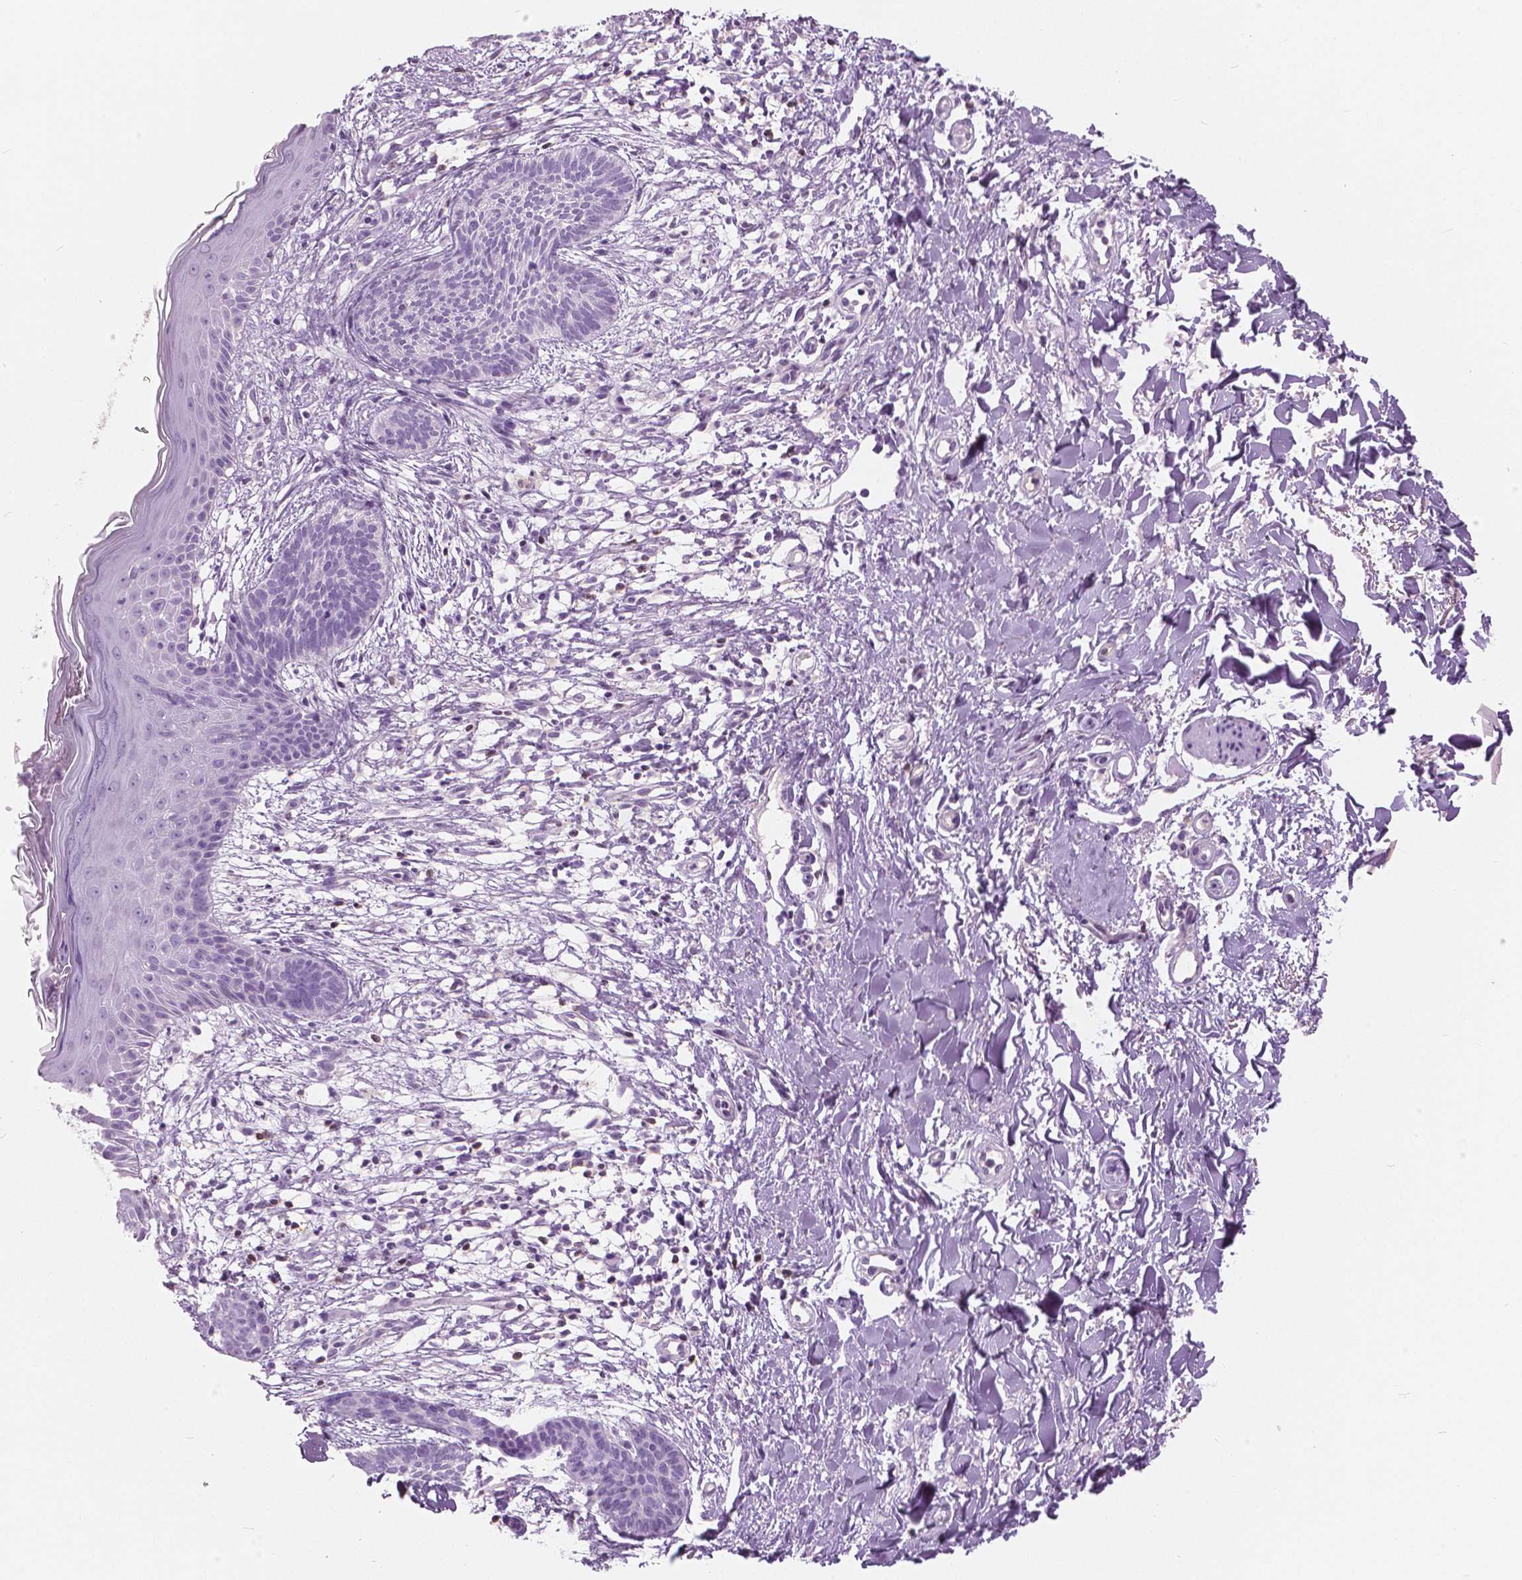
{"staining": {"intensity": "negative", "quantity": "none", "location": "none"}, "tissue": "skin cancer", "cell_type": "Tumor cells", "image_type": "cancer", "snomed": [{"axis": "morphology", "description": "Basal cell carcinoma"}, {"axis": "topography", "description": "Skin"}], "caption": "Immunohistochemical staining of human skin basal cell carcinoma demonstrates no significant staining in tumor cells.", "gene": "GALM", "patient": {"sex": "female", "age": 84}}